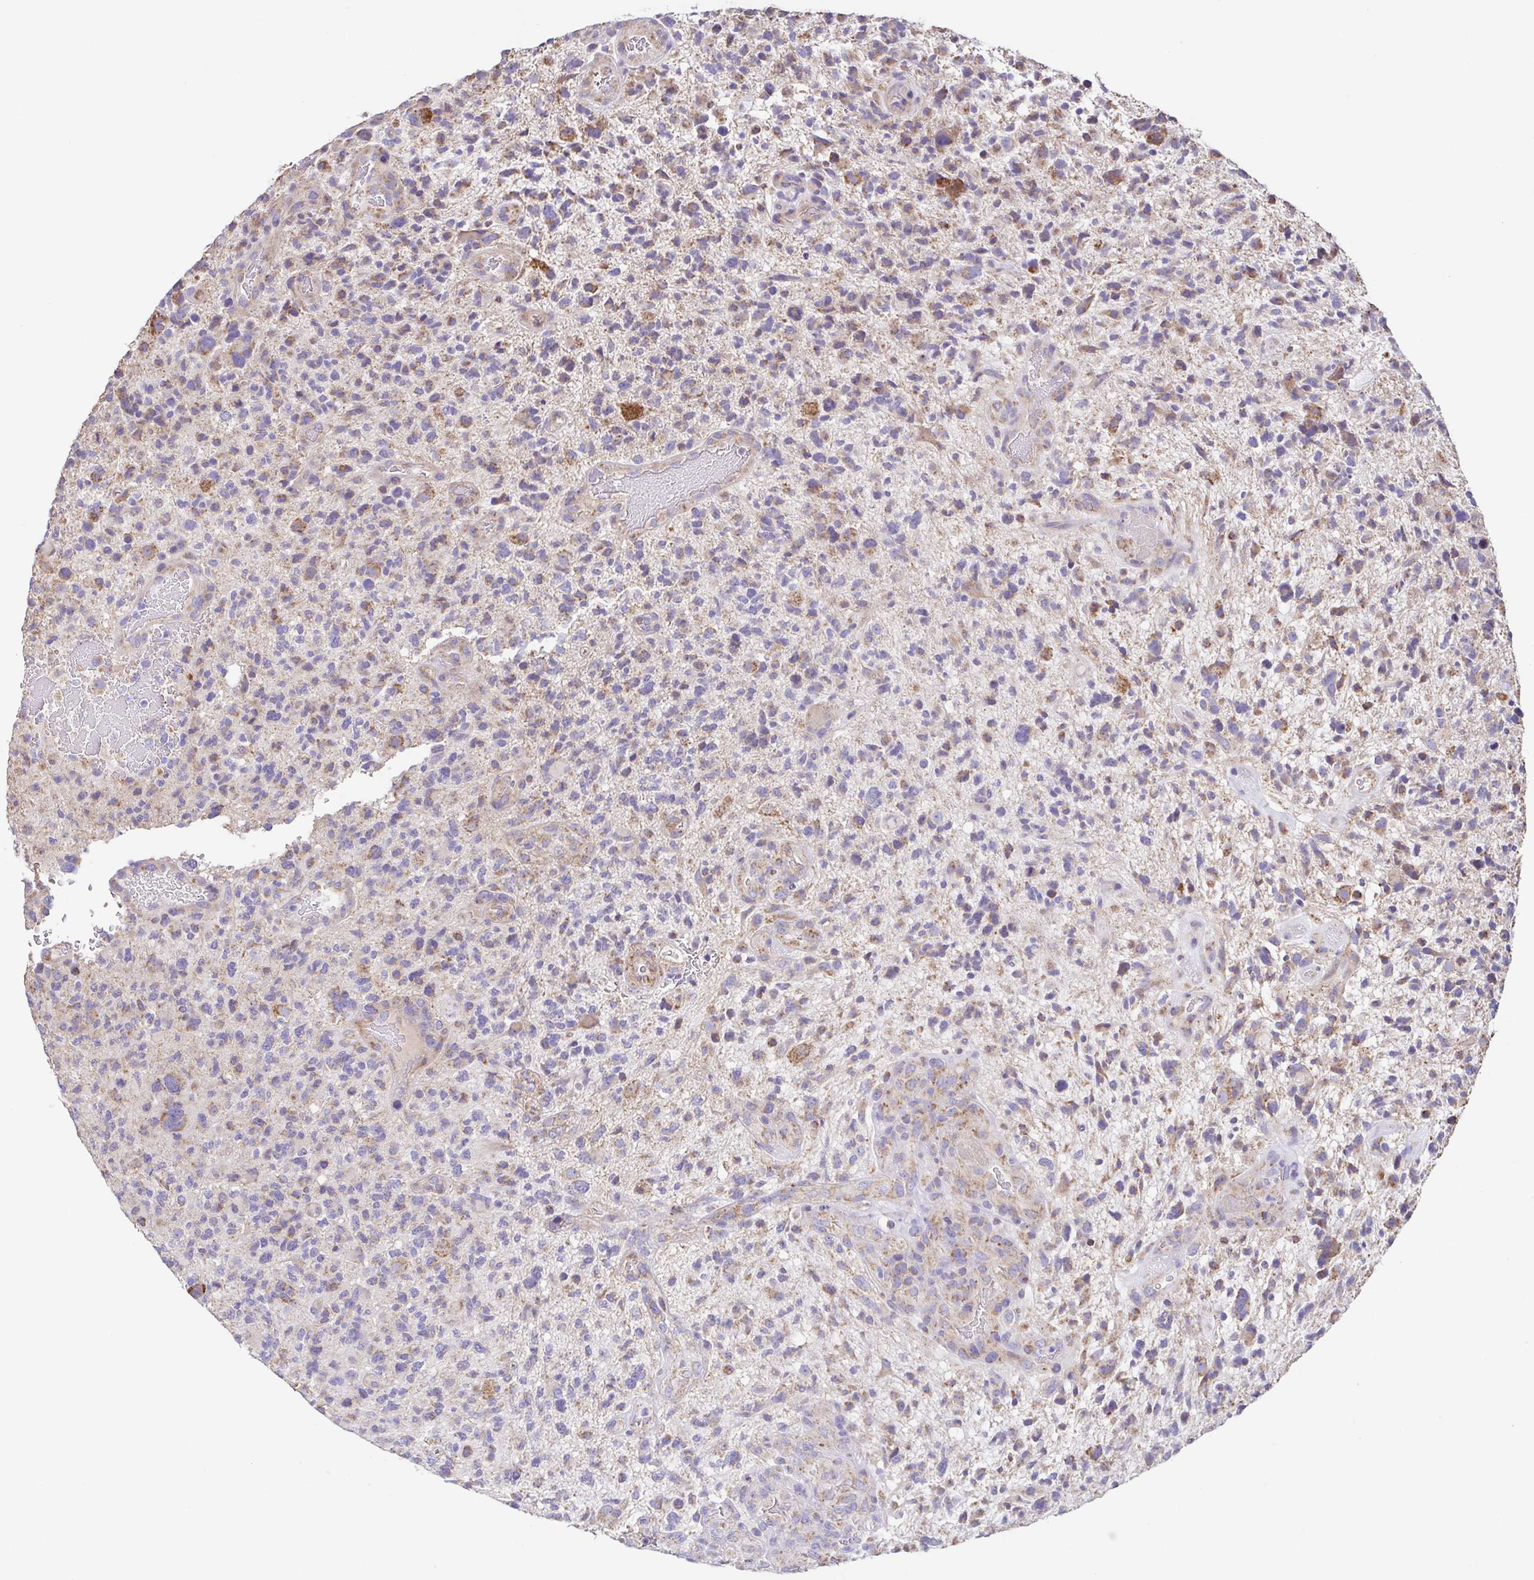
{"staining": {"intensity": "moderate", "quantity": "25%-75%", "location": "cytoplasmic/membranous"}, "tissue": "glioma", "cell_type": "Tumor cells", "image_type": "cancer", "snomed": [{"axis": "morphology", "description": "Glioma, malignant, High grade"}, {"axis": "topography", "description": "Brain"}], "caption": "Malignant glioma (high-grade) stained with a protein marker displays moderate staining in tumor cells.", "gene": "GINM1", "patient": {"sex": "female", "age": 71}}